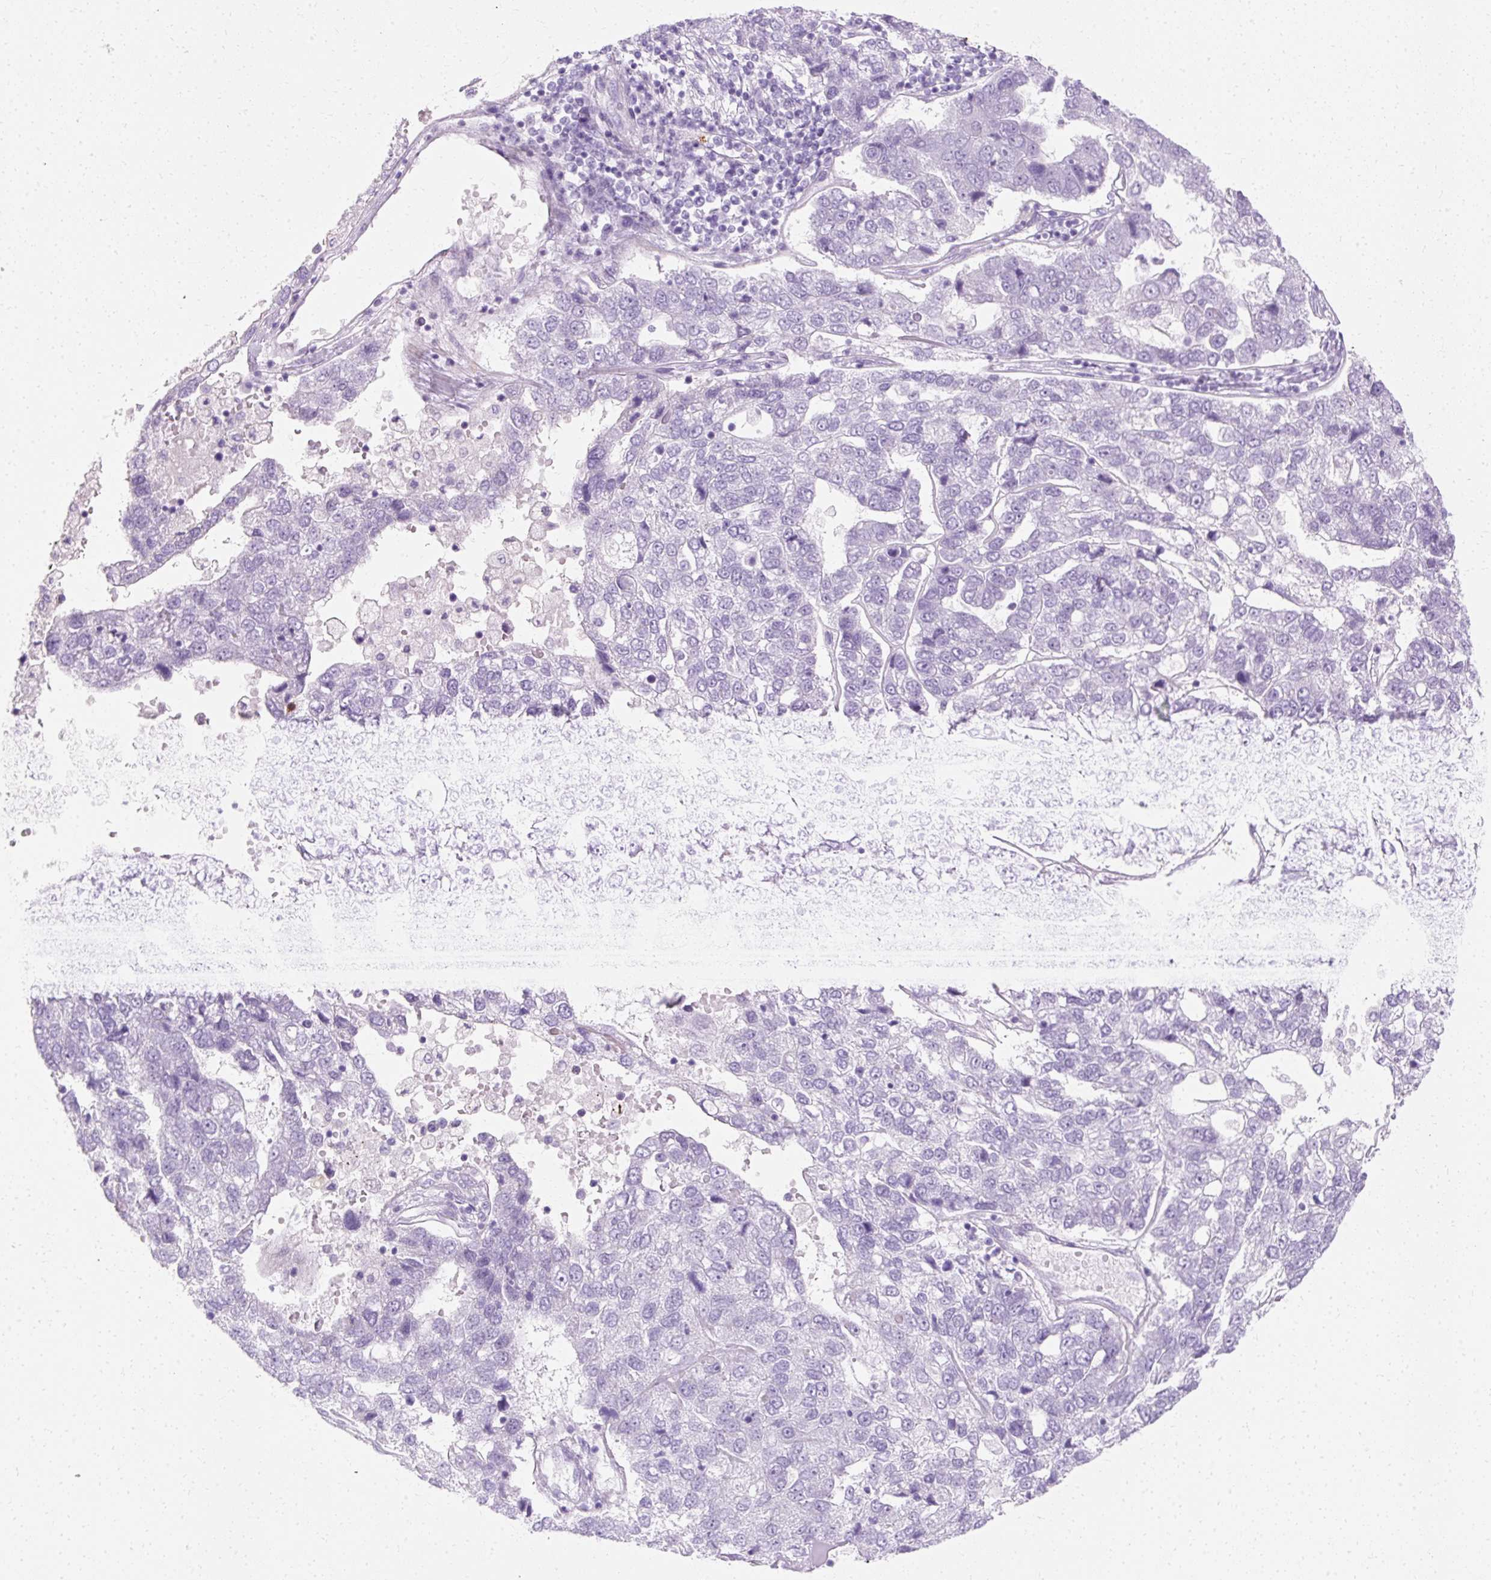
{"staining": {"intensity": "negative", "quantity": "none", "location": "none"}, "tissue": "pancreatic cancer", "cell_type": "Tumor cells", "image_type": "cancer", "snomed": [{"axis": "morphology", "description": "Adenocarcinoma, NOS"}, {"axis": "topography", "description": "Pancreas"}], "caption": "Tumor cells show no significant staining in pancreatic cancer. Brightfield microscopy of immunohistochemistry stained with DAB (brown) and hematoxylin (blue), captured at high magnification.", "gene": "DEFA1", "patient": {"sex": "female", "age": 61}}